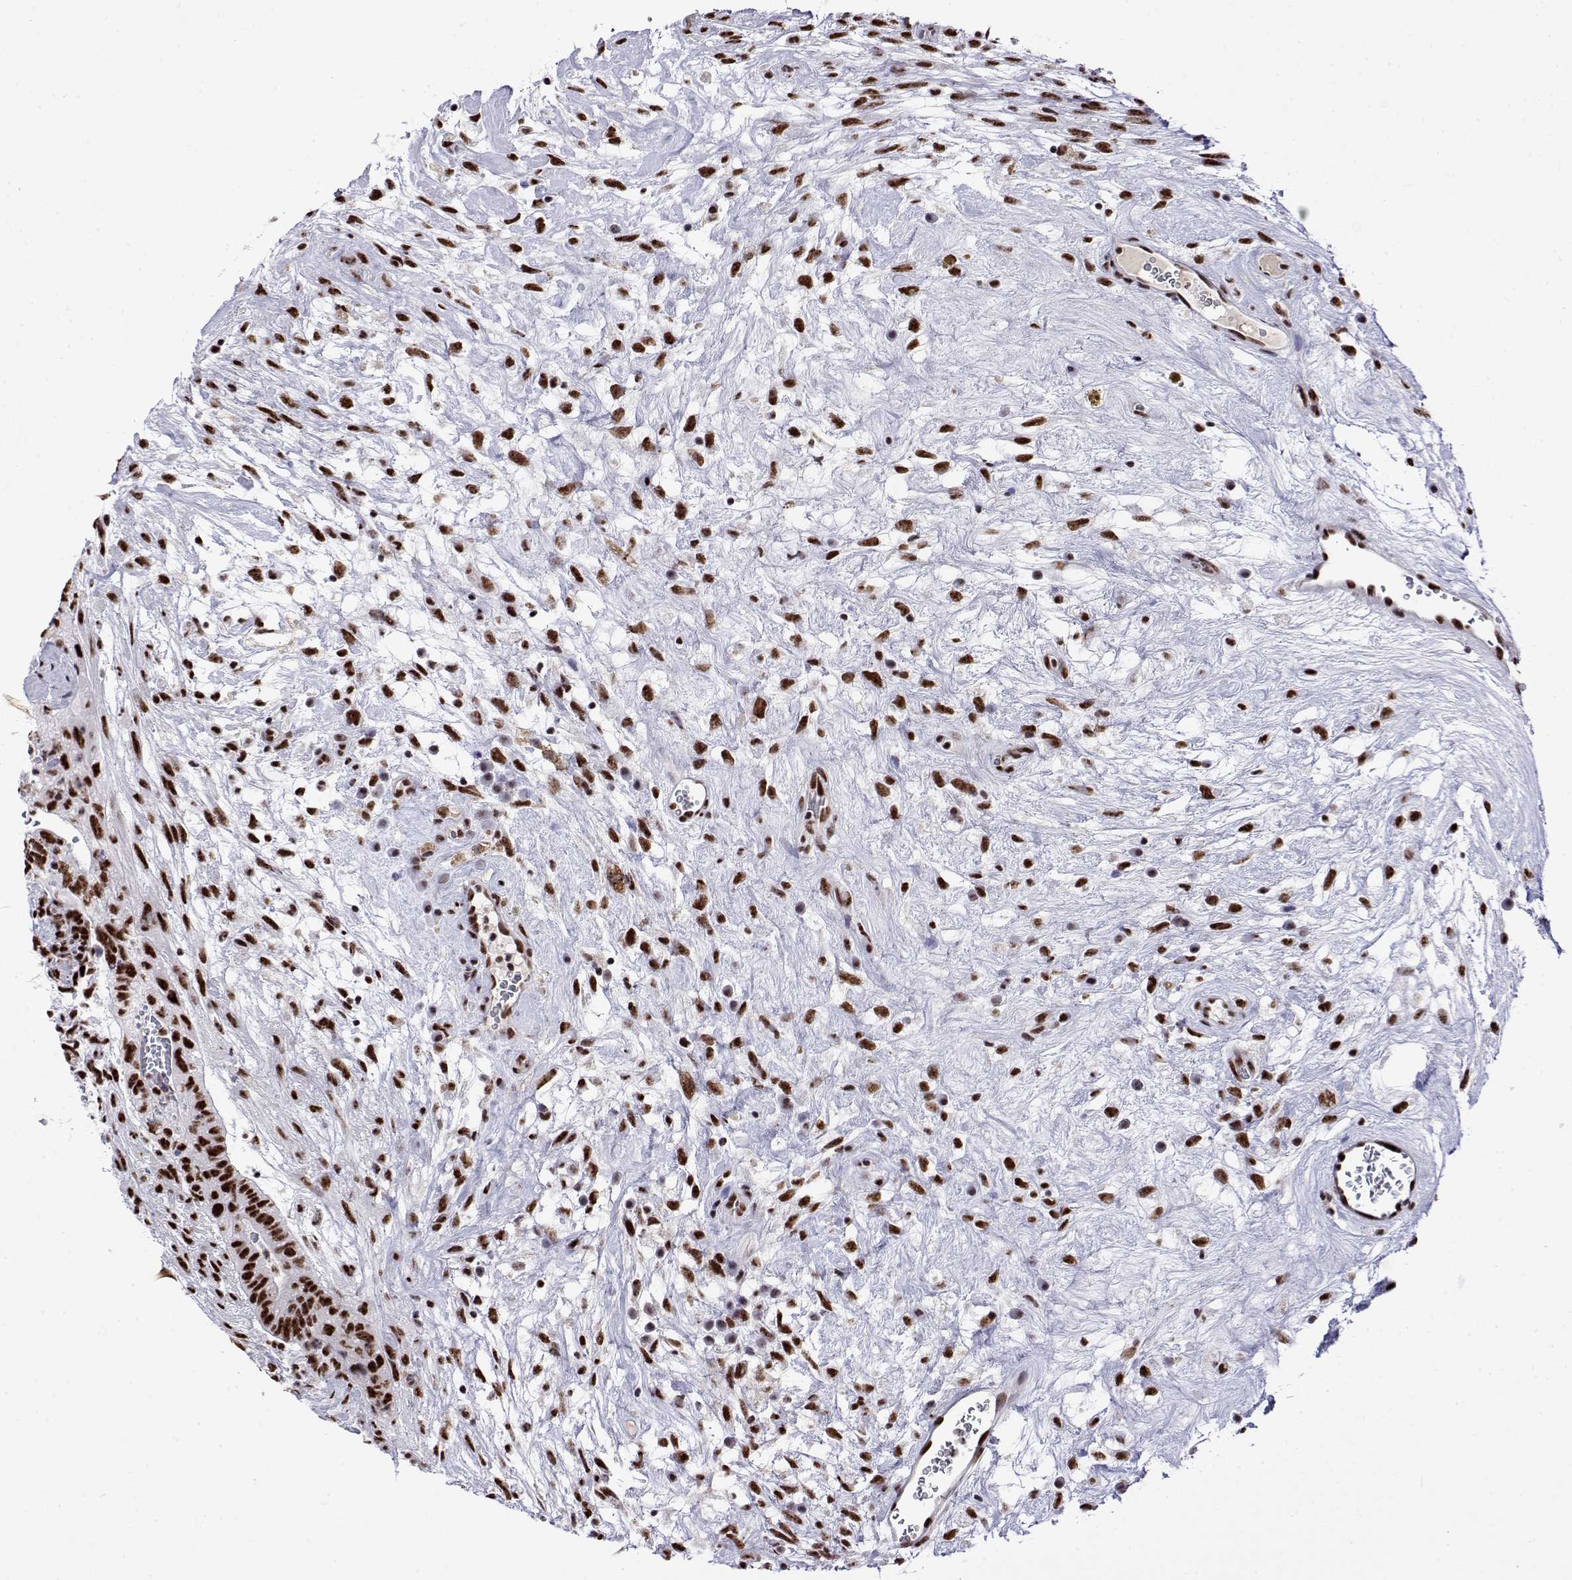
{"staining": {"intensity": "strong", "quantity": ">75%", "location": "nuclear"}, "tissue": "testis cancer", "cell_type": "Tumor cells", "image_type": "cancer", "snomed": [{"axis": "morphology", "description": "Normal tissue, NOS"}, {"axis": "morphology", "description": "Carcinoma, Embryonal, NOS"}, {"axis": "topography", "description": "Testis"}], "caption": "Embryonal carcinoma (testis) was stained to show a protein in brown. There is high levels of strong nuclear staining in approximately >75% of tumor cells. Using DAB (3,3'-diaminobenzidine) (brown) and hematoxylin (blue) stains, captured at high magnification using brightfield microscopy.", "gene": "POLDIP3", "patient": {"sex": "male", "age": 32}}